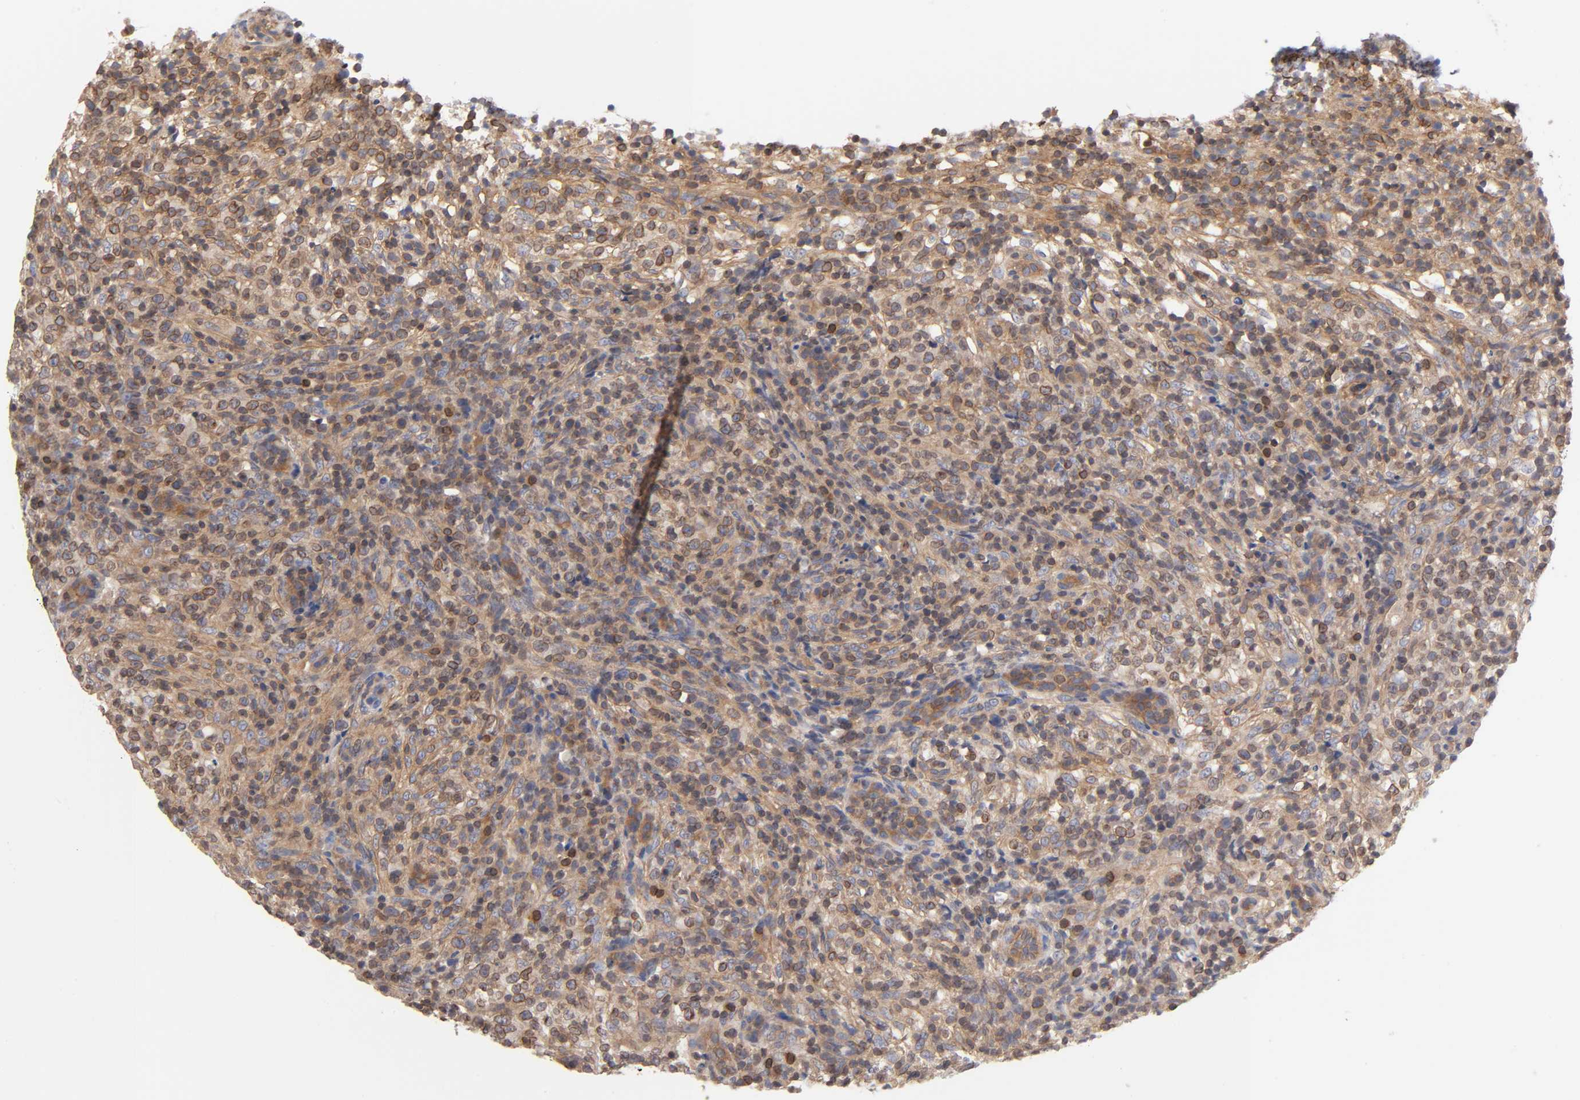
{"staining": {"intensity": "moderate", "quantity": ">75%", "location": "cytoplasmic/membranous"}, "tissue": "lymphoma", "cell_type": "Tumor cells", "image_type": "cancer", "snomed": [{"axis": "morphology", "description": "Malignant lymphoma, non-Hodgkin's type, High grade"}, {"axis": "topography", "description": "Lymph node"}], "caption": "Immunohistochemical staining of human high-grade malignant lymphoma, non-Hodgkin's type exhibits medium levels of moderate cytoplasmic/membranous staining in approximately >75% of tumor cells.", "gene": "STRN3", "patient": {"sex": "female", "age": 76}}